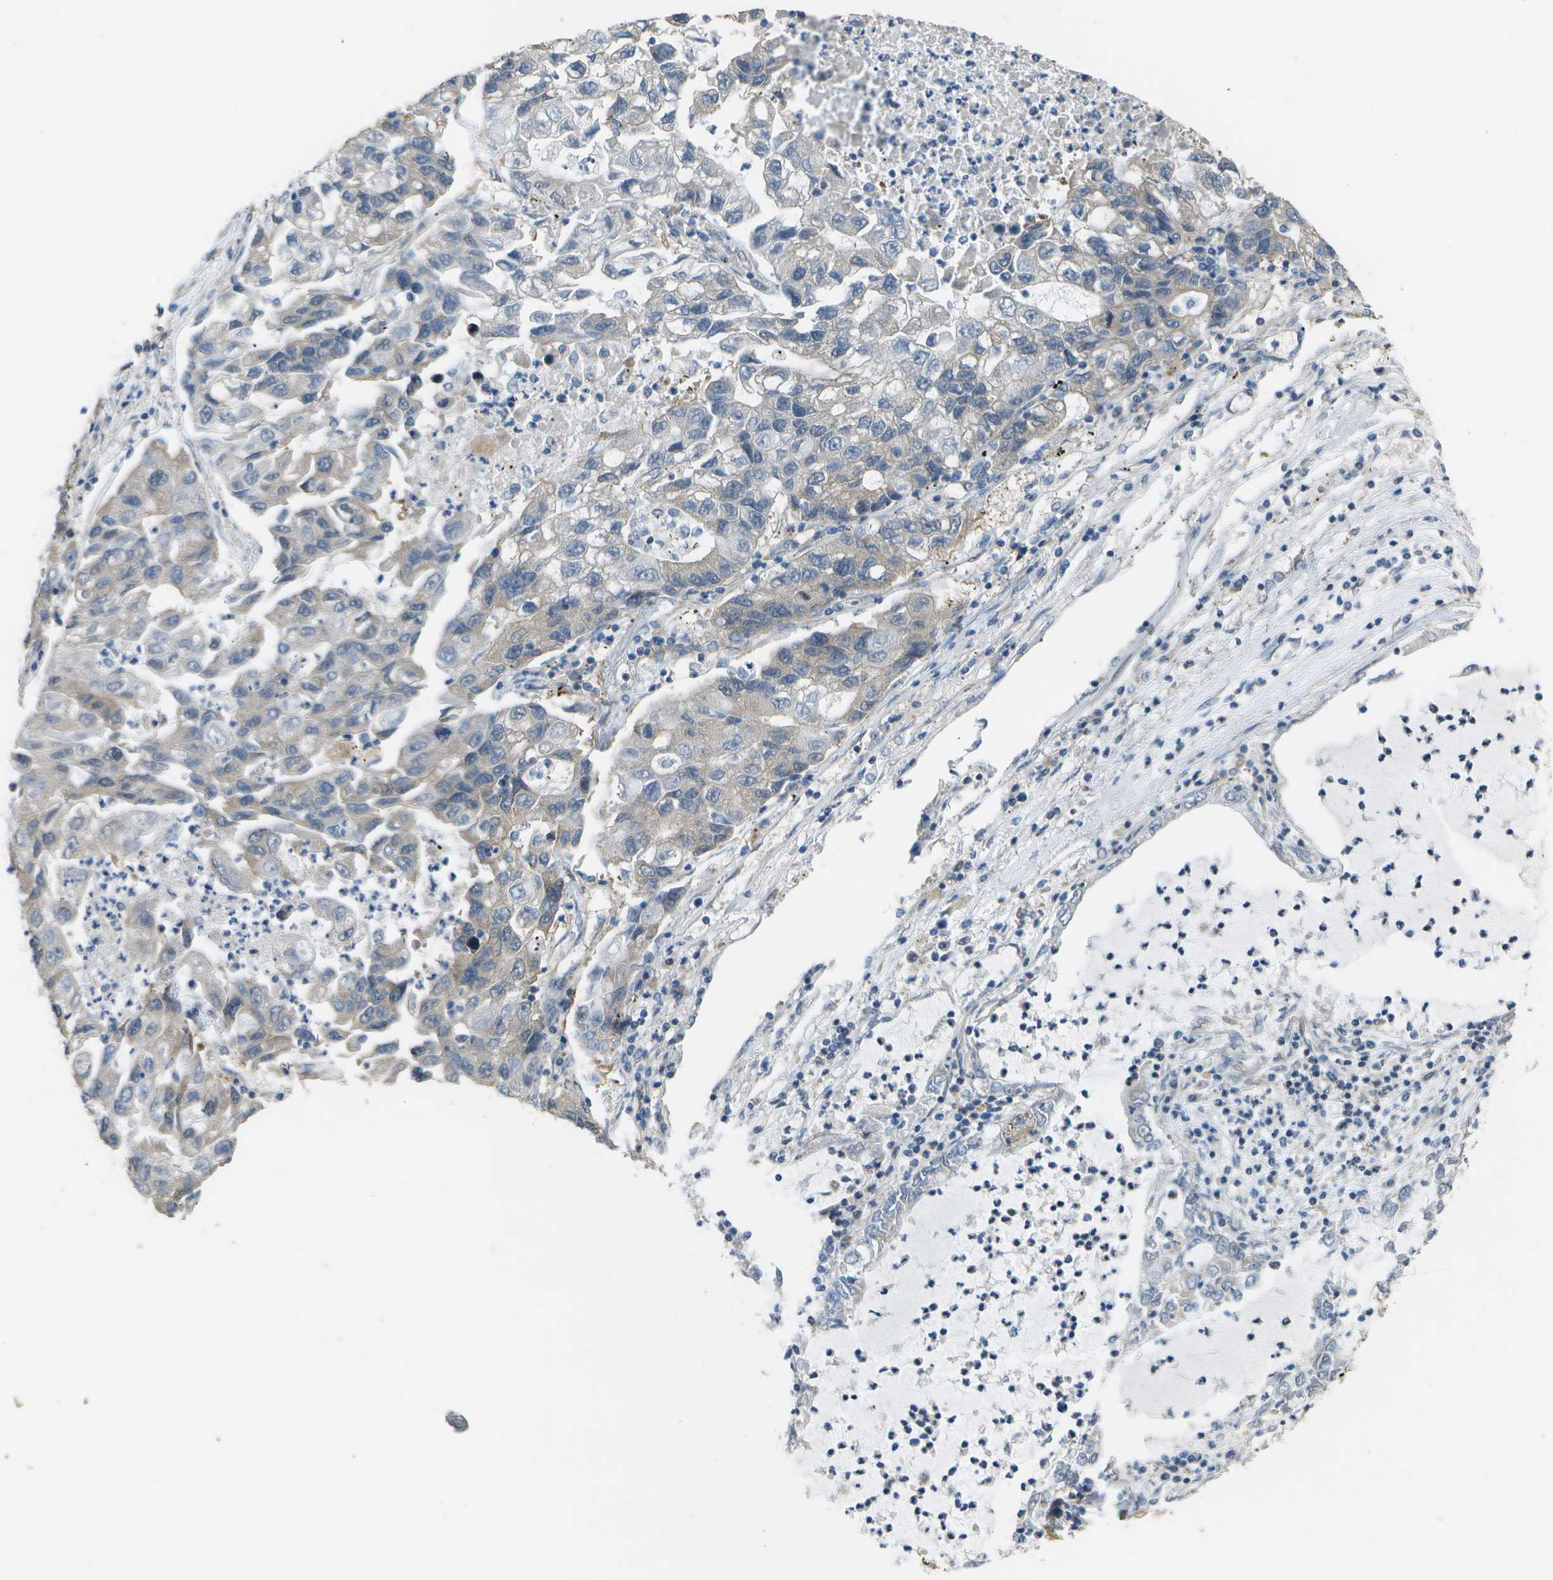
{"staining": {"intensity": "weak", "quantity": "<25%", "location": "cytoplasmic/membranous"}, "tissue": "lung cancer", "cell_type": "Tumor cells", "image_type": "cancer", "snomed": [{"axis": "morphology", "description": "Adenocarcinoma, NOS"}, {"axis": "topography", "description": "Lung"}], "caption": "Tumor cells show no significant expression in adenocarcinoma (lung).", "gene": "CLNS1A", "patient": {"sex": "female", "age": 51}}